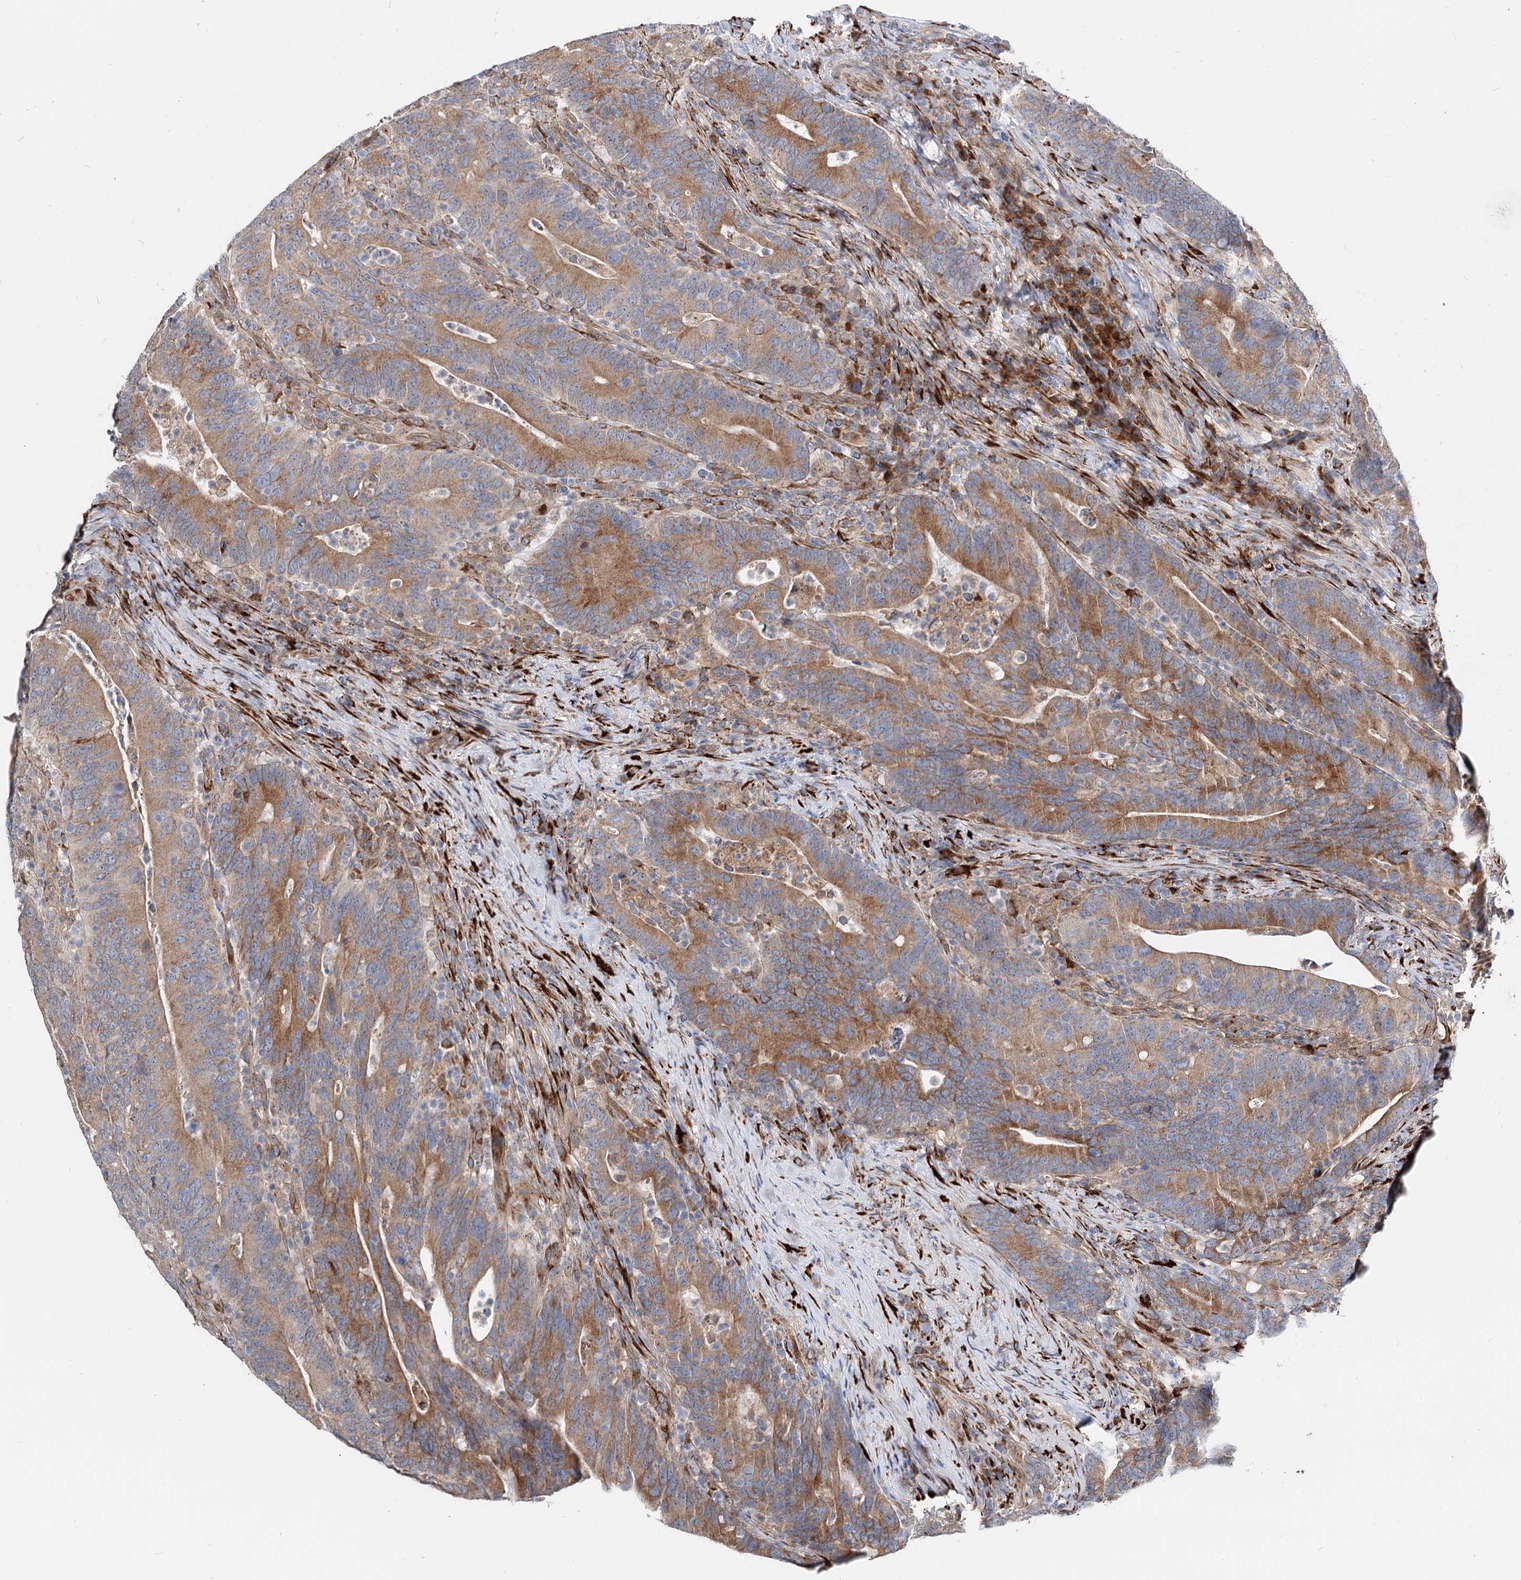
{"staining": {"intensity": "moderate", "quantity": ">75%", "location": "cytoplasmic/membranous"}, "tissue": "colorectal cancer", "cell_type": "Tumor cells", "image_type": "cancer", "snomed": [{"axis": "morphology", "description": "Adenocarcinoma, NOS"}, {"axis": "topography", "description": "Colon"}], "caption": "High-magnification brightfield microscopy of colorectal adenocarcinoma stained with DAB (3,3'-diaminobenzidine) (brown) and counterstained with hematoxylin (blue). tumor cells exhibit moderate cytoplasmic/membranous positivity is identified in about>75% of cells. (DAB IHC with brightfield microscopy, high magnification).", "gene": "SPART", "patient": {"sex": "female", "age": 66}}